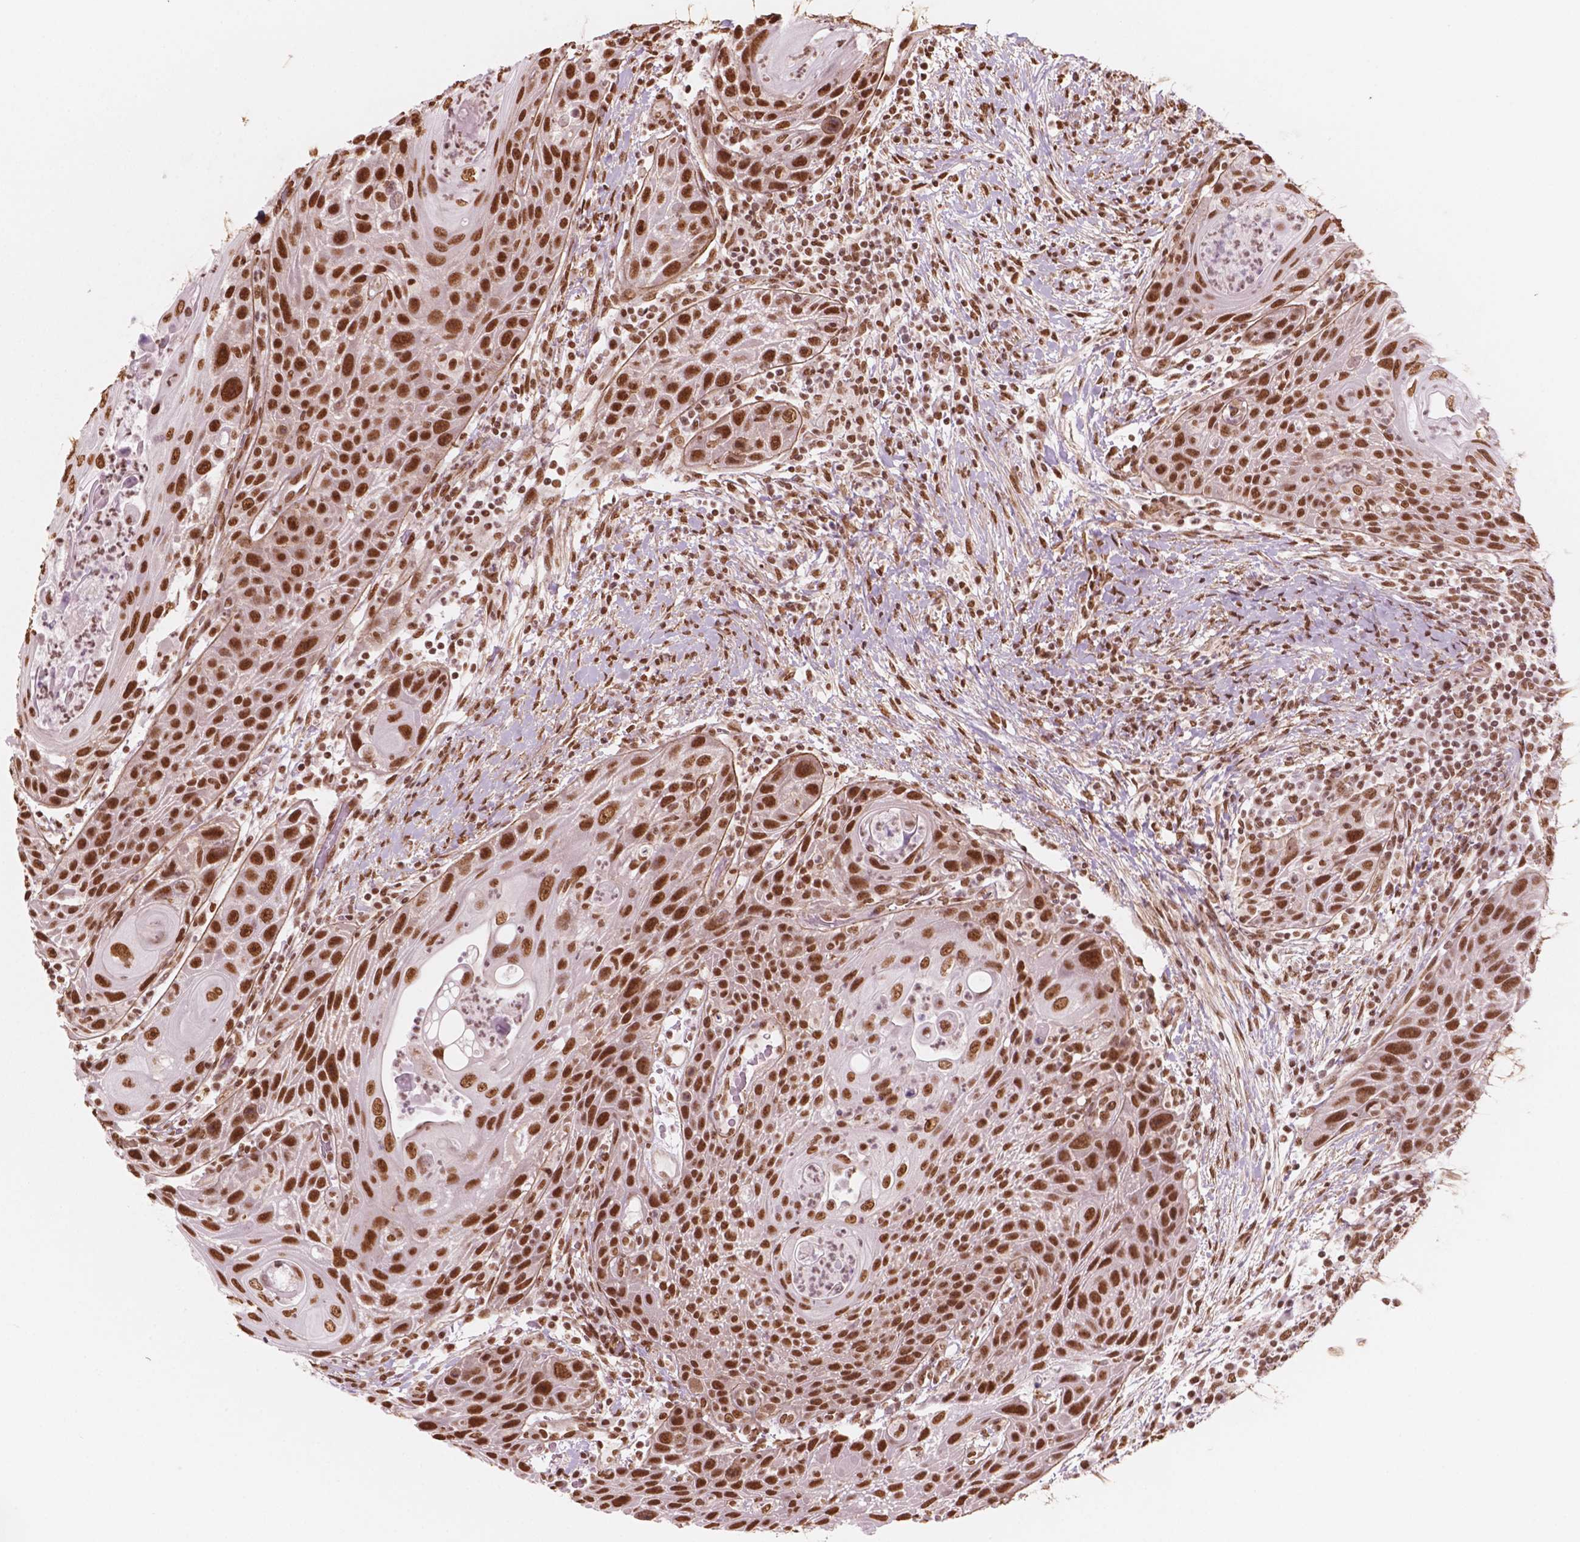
{"staining": {"intensity": "moderate", "quantity": ">75%", "location": "nuclear"}, "tissue": "head and neck cancer", "cell_type": "Tumor cells", "image_type": "cancer", "snomed": [{"axis": "morphology", "description": "Squamous cell carcinoma, NOS"}, {"axis": "topography", "description": "Head-Neck"}], "caption": "IHC (DAB) staining of head and neck cancer (squamous cell carcinoma) demonstrates moderate nuclear protein positivity in about >75% of tumor cells.", "gene": "GTF3C5", "patient": {"sex": "male", "age": 69}}